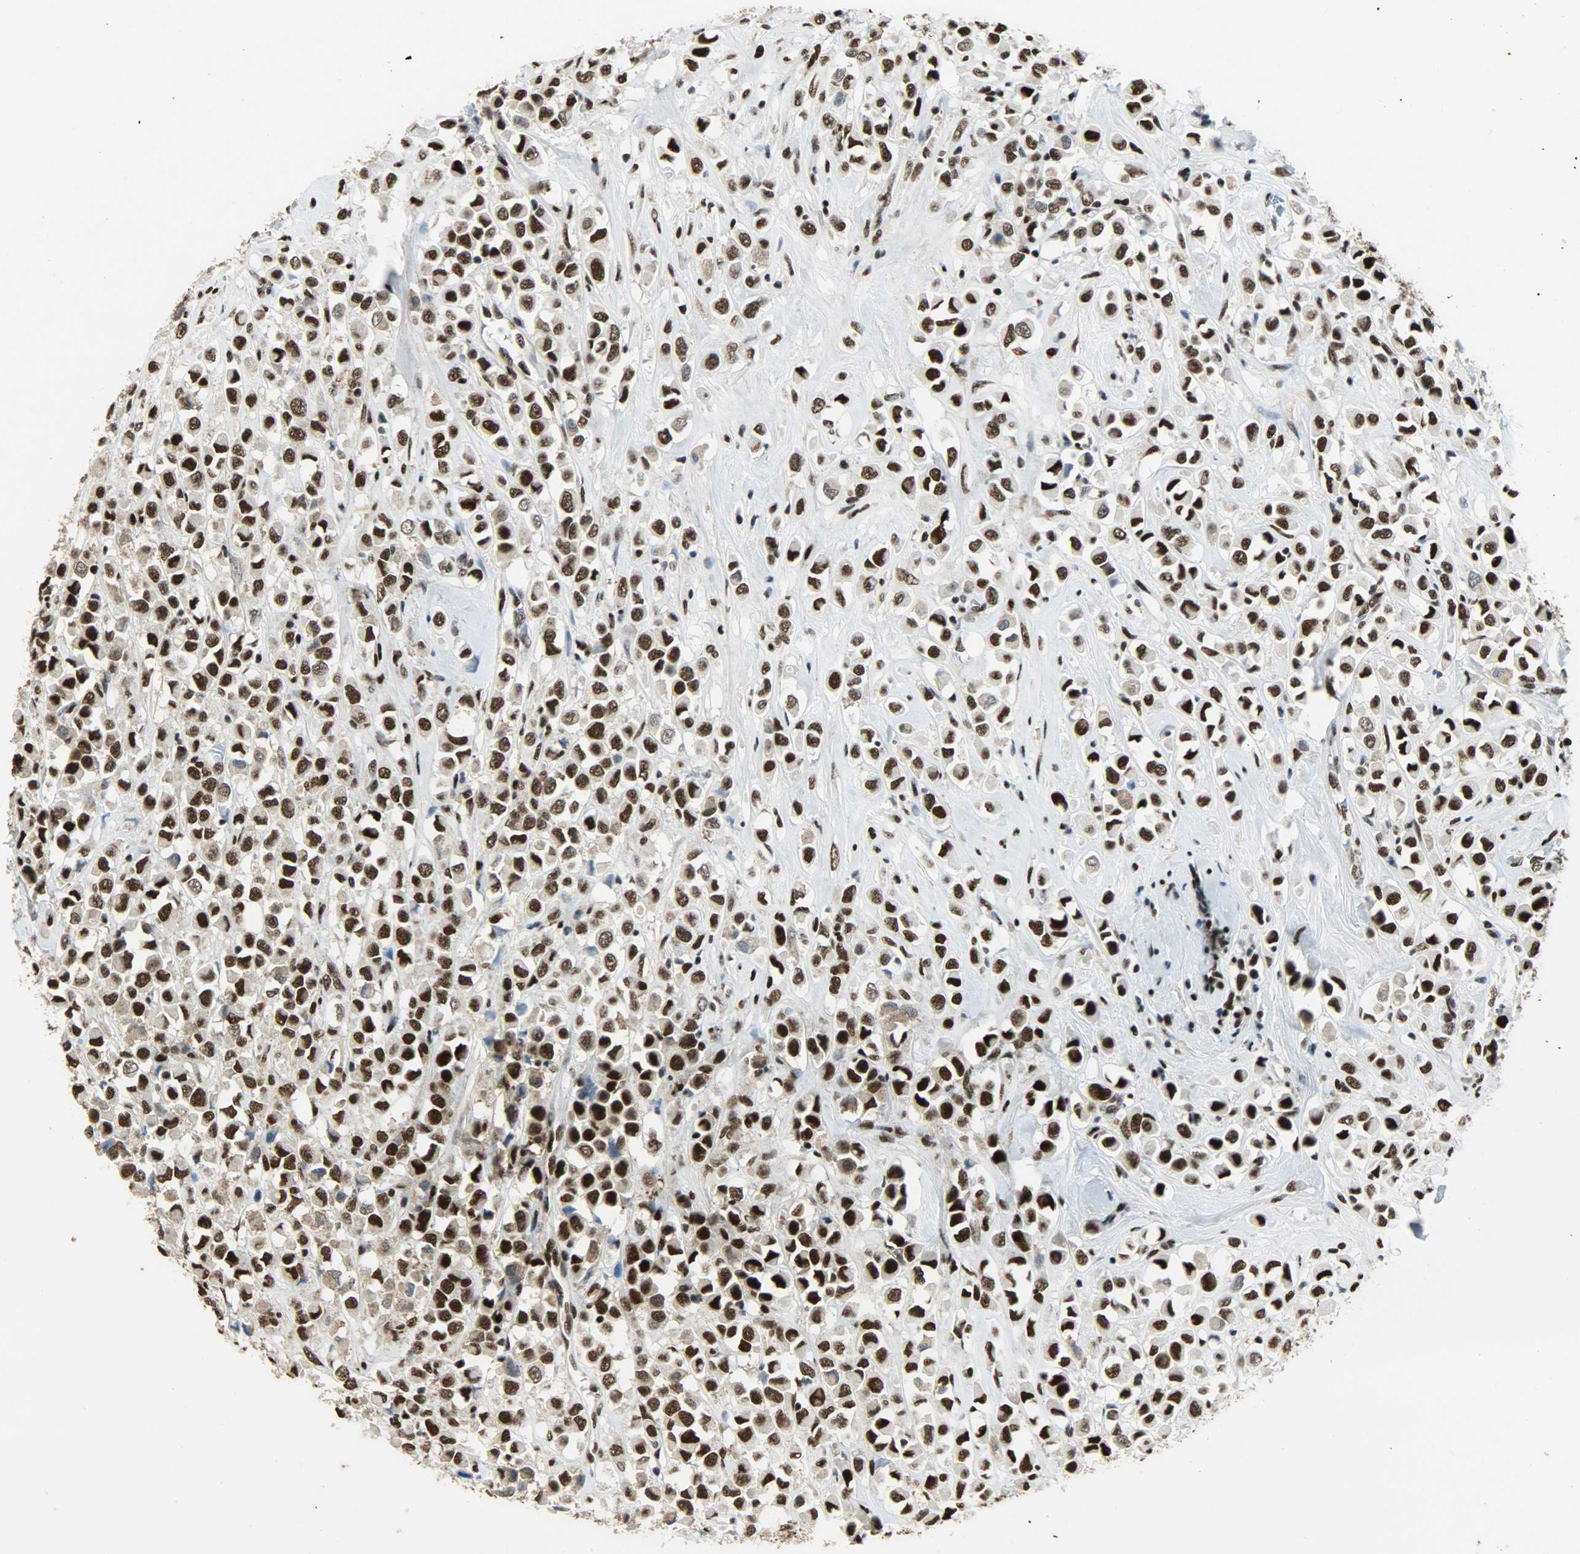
{"staining": {"intensity": "strong", "quantity": ">75%", "location": "nuclear"}, "tissue": "breast cancer", "cell_type": "Tumor cells", "image_type": "cancer", "snomed": [{"axis": "morphology", "description": "Duct carcinoma"}, {"axis": "topography", "description": "Breast"}], "caption": "Immunohistochemistry staining of breast cancer, which shows high levels of strong nuclear expression in approximately >75% of tumor cells indicating strong nuclear protein positivity. The staining was performed using DAB (3,3'-diaminobenzidine) (brown) for protein detection and nuclei were counterstained in hematoxylin (blue).", "gene": "SSB", "patient": {"sex": "female", "age": 61}}